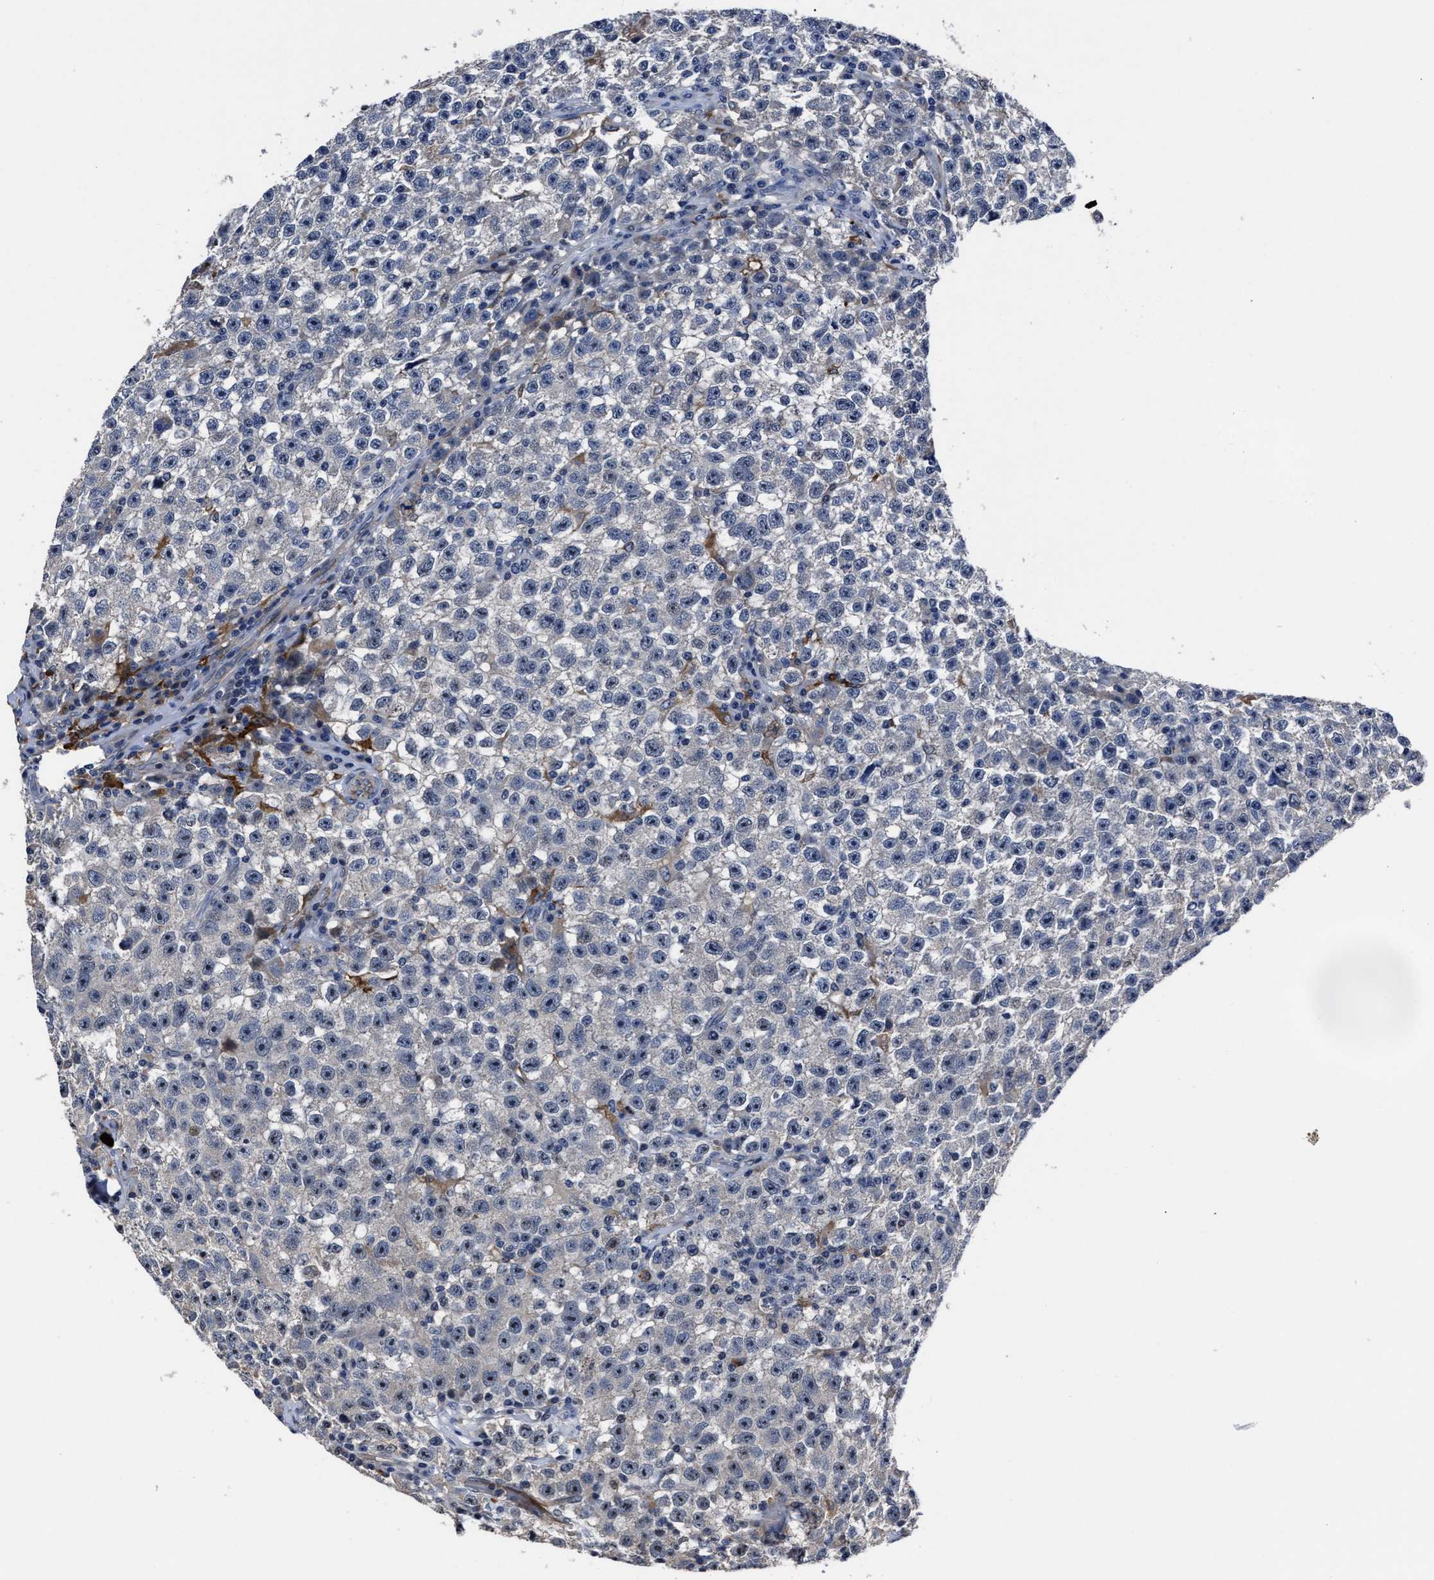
{"staining": {"intensity": "negative", "quantity": "none", "location": "none"}, "tissue": "testis cancer", "cell_type": "Tumor cells", "image_type": "cancer", "snomed": [{"axis": "morphology", "description": "Seminoma, NOS"}, {"axis": "topography", "description": "Testis"}], "caption": "DAB (3,3'-diaminobenzidine) immunohistochemical staining of testis cancer (seminoma) displays no significant staining in tumor cells.", "gene": "RSBN1L", "patient": {"sex": "male", "age": 22}}